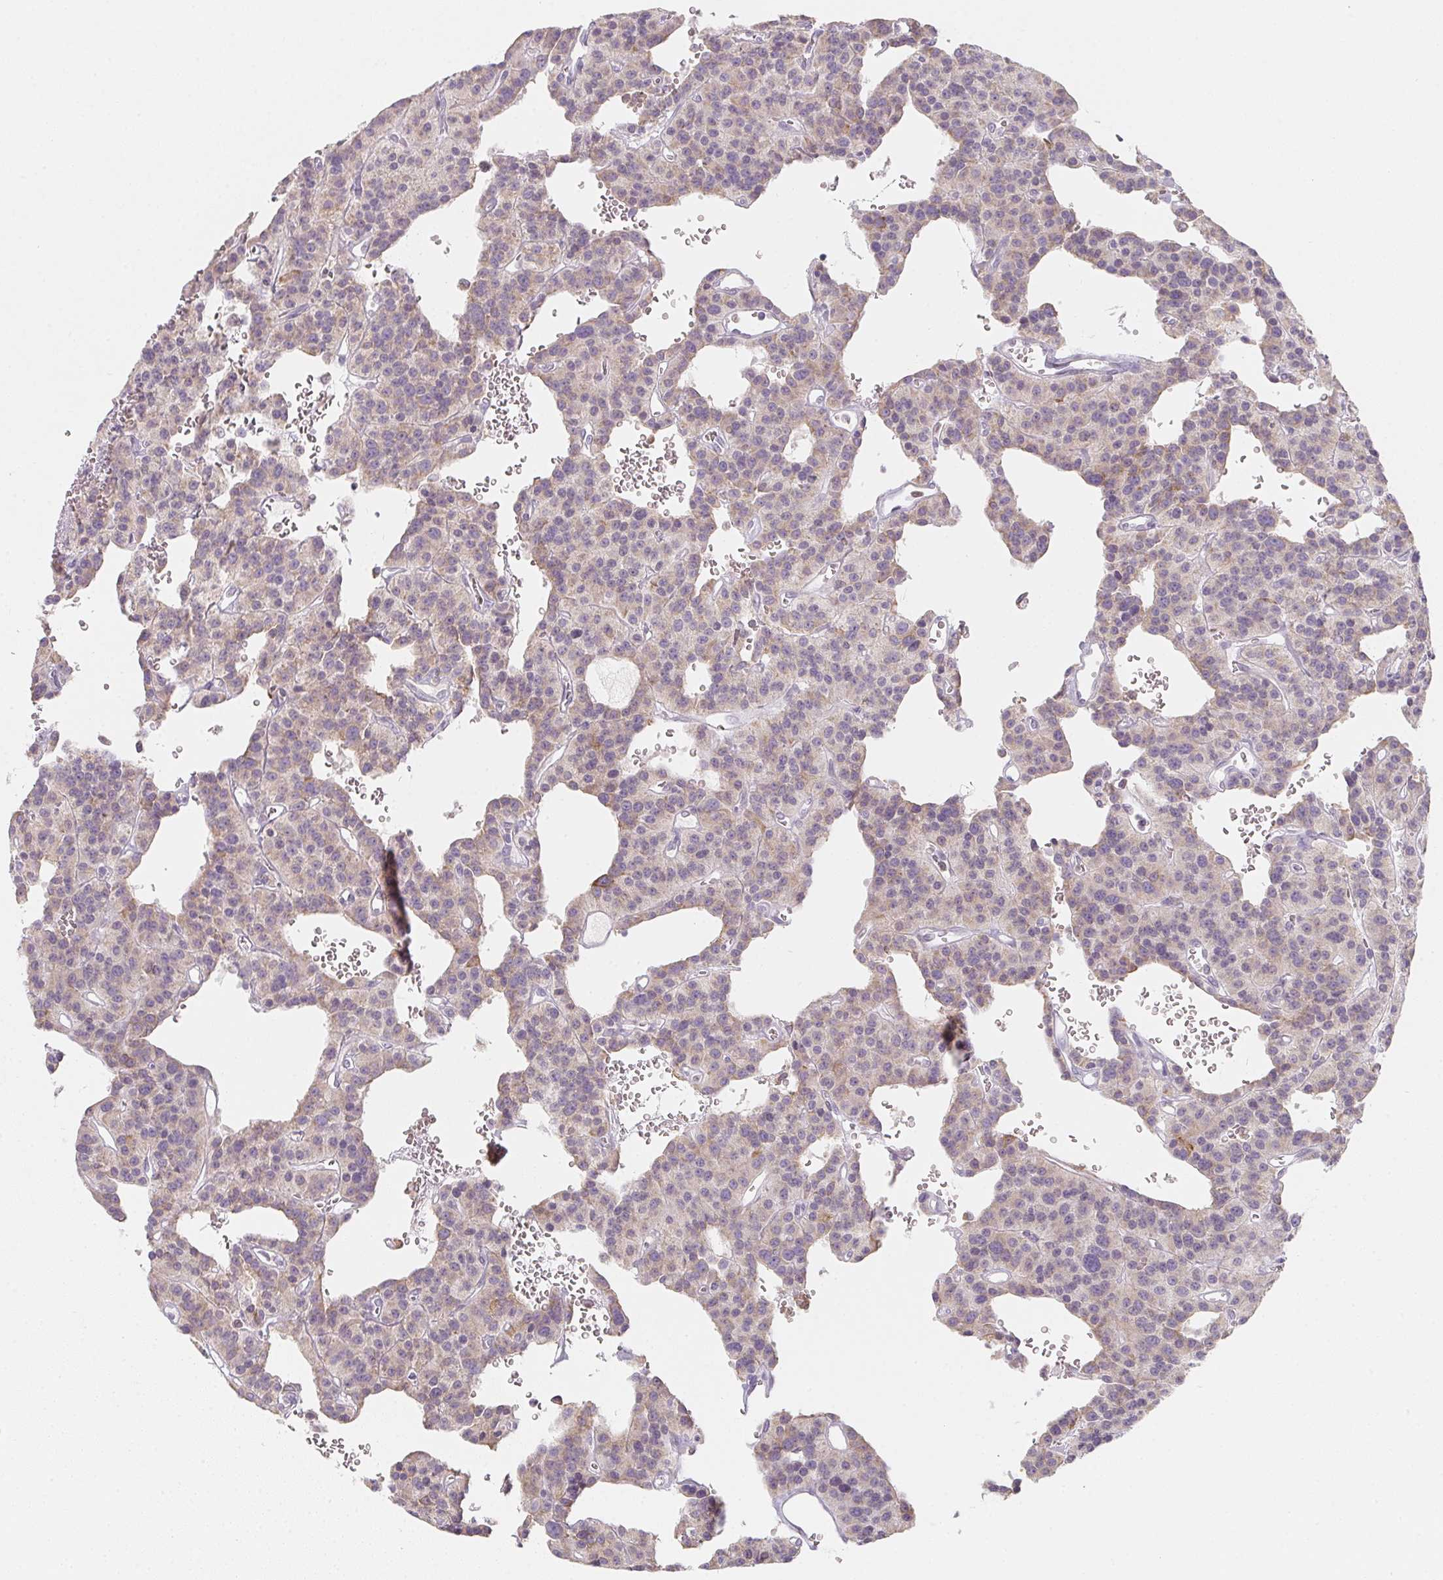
{"staining": {"intensity": "weak", "quantity": "25%-75%", "location": "cytoplasmic/membranous"}, "tissue": "carcinoid", "cell_type": "Tumor cells", "image_type": "cancer", "snomed": [{"axis": "morphology", "description": "Carcinoid, malignant, NOS"}, {"axis": "topography", "description": "Lung"}], "caption": "Carcinoid stained for a protein (brown) displays weak cytoplasmic/membranous positive expression in approximately 25%-75% of tumor cells.", "gene": "SOAT1", "patient": {"sex": "female", "age": 71}}